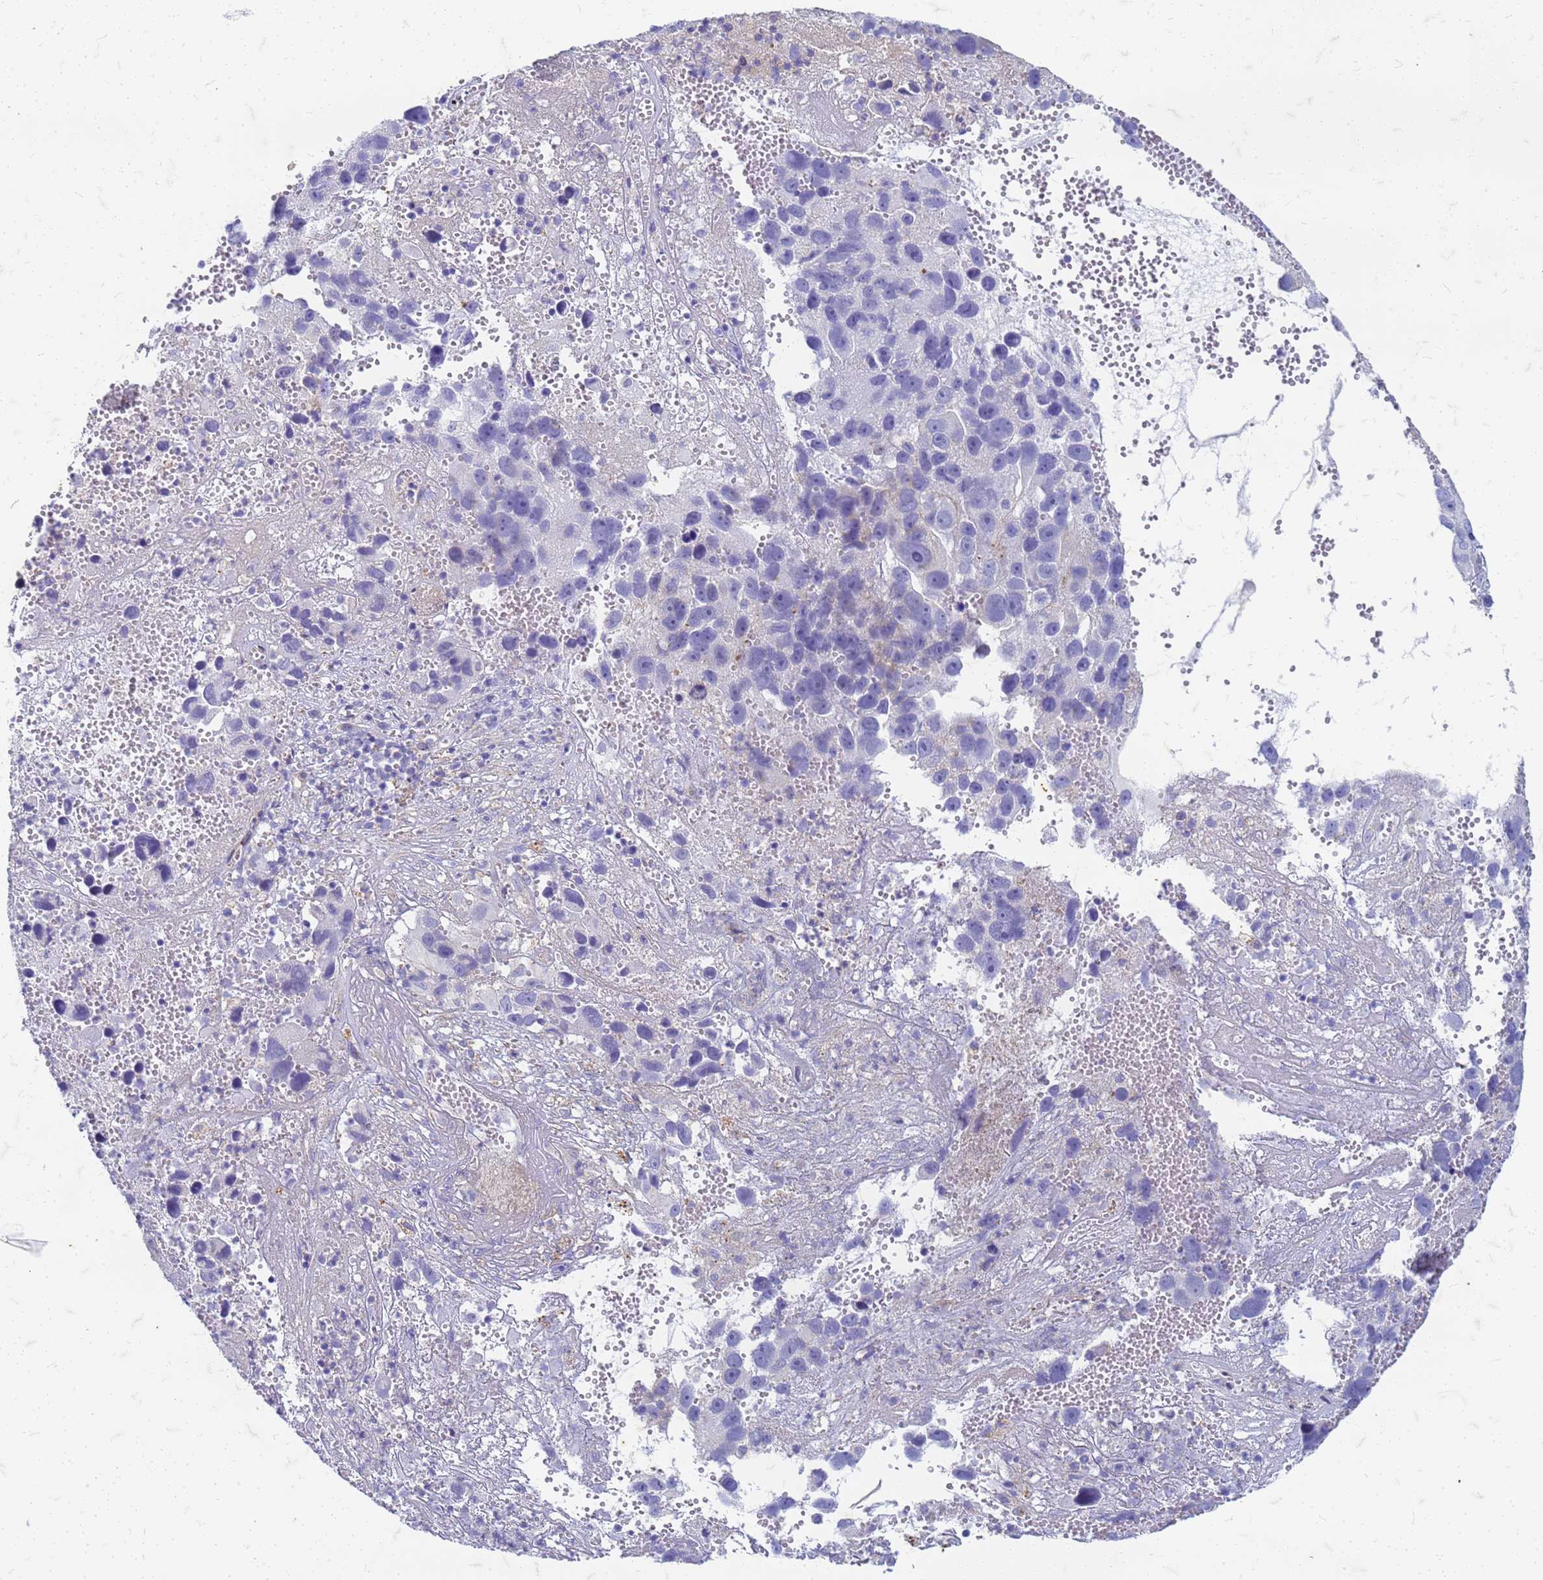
{"staining": {"intensity": "negative", "quantity": "none", "location": "none"}, "tissue": "melanoma", "cell_type": "Tumor cells", "image_type": "cancer", "snomed": [{"axis": "morphology", "description": "Malignant melanoma, NOS"}, {"axis": "topography", "description": "Skin"}], "caption": "Immunohistochemistry micrograph of human malignant melanoma stained for a protein (brown), which demonstrates no staining in tumor cells.", "gene": "TRIM64B", "patient": {"sex": "male", "age": 84}}